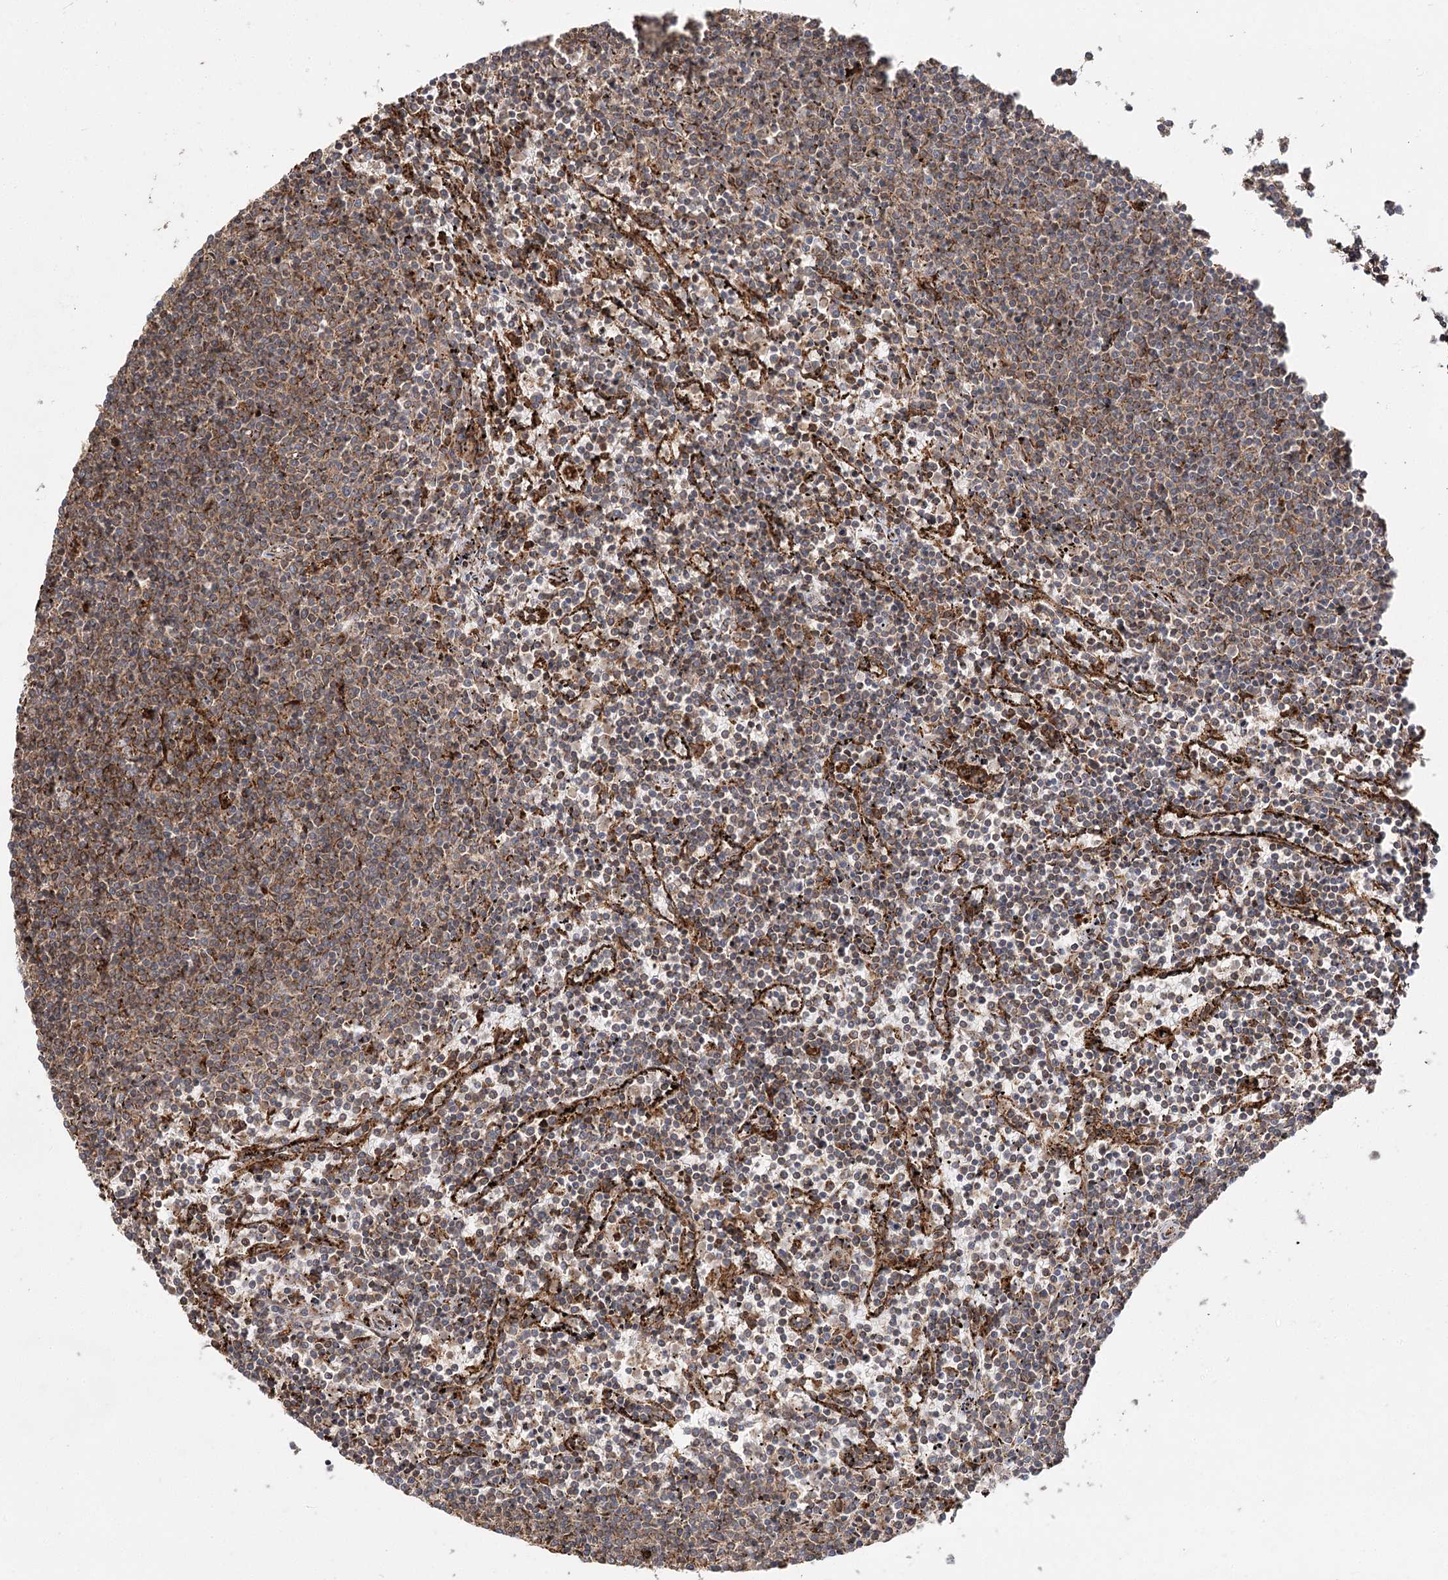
{"staining": {"intensity": "weak", "quantity": "<25%", "location": "cytoplasmic/membranous"}, "tissue": "lymphoma", "cell_type": "Tumor cells", "image_type": "cancer", "snomed": [{"axis": "morphology", "description": "Malignant lymphoma, non-Hodgkin's type, Low grade"}, {"axis": "topography", "description": "Spleen"}], "caption": "An IHC photomicrograph of lymphoma is shown. There is no staining in tumor cells of lymphoma.", "gene": "DNAJB14", "patient": {"sex": "female", "age": 50}}